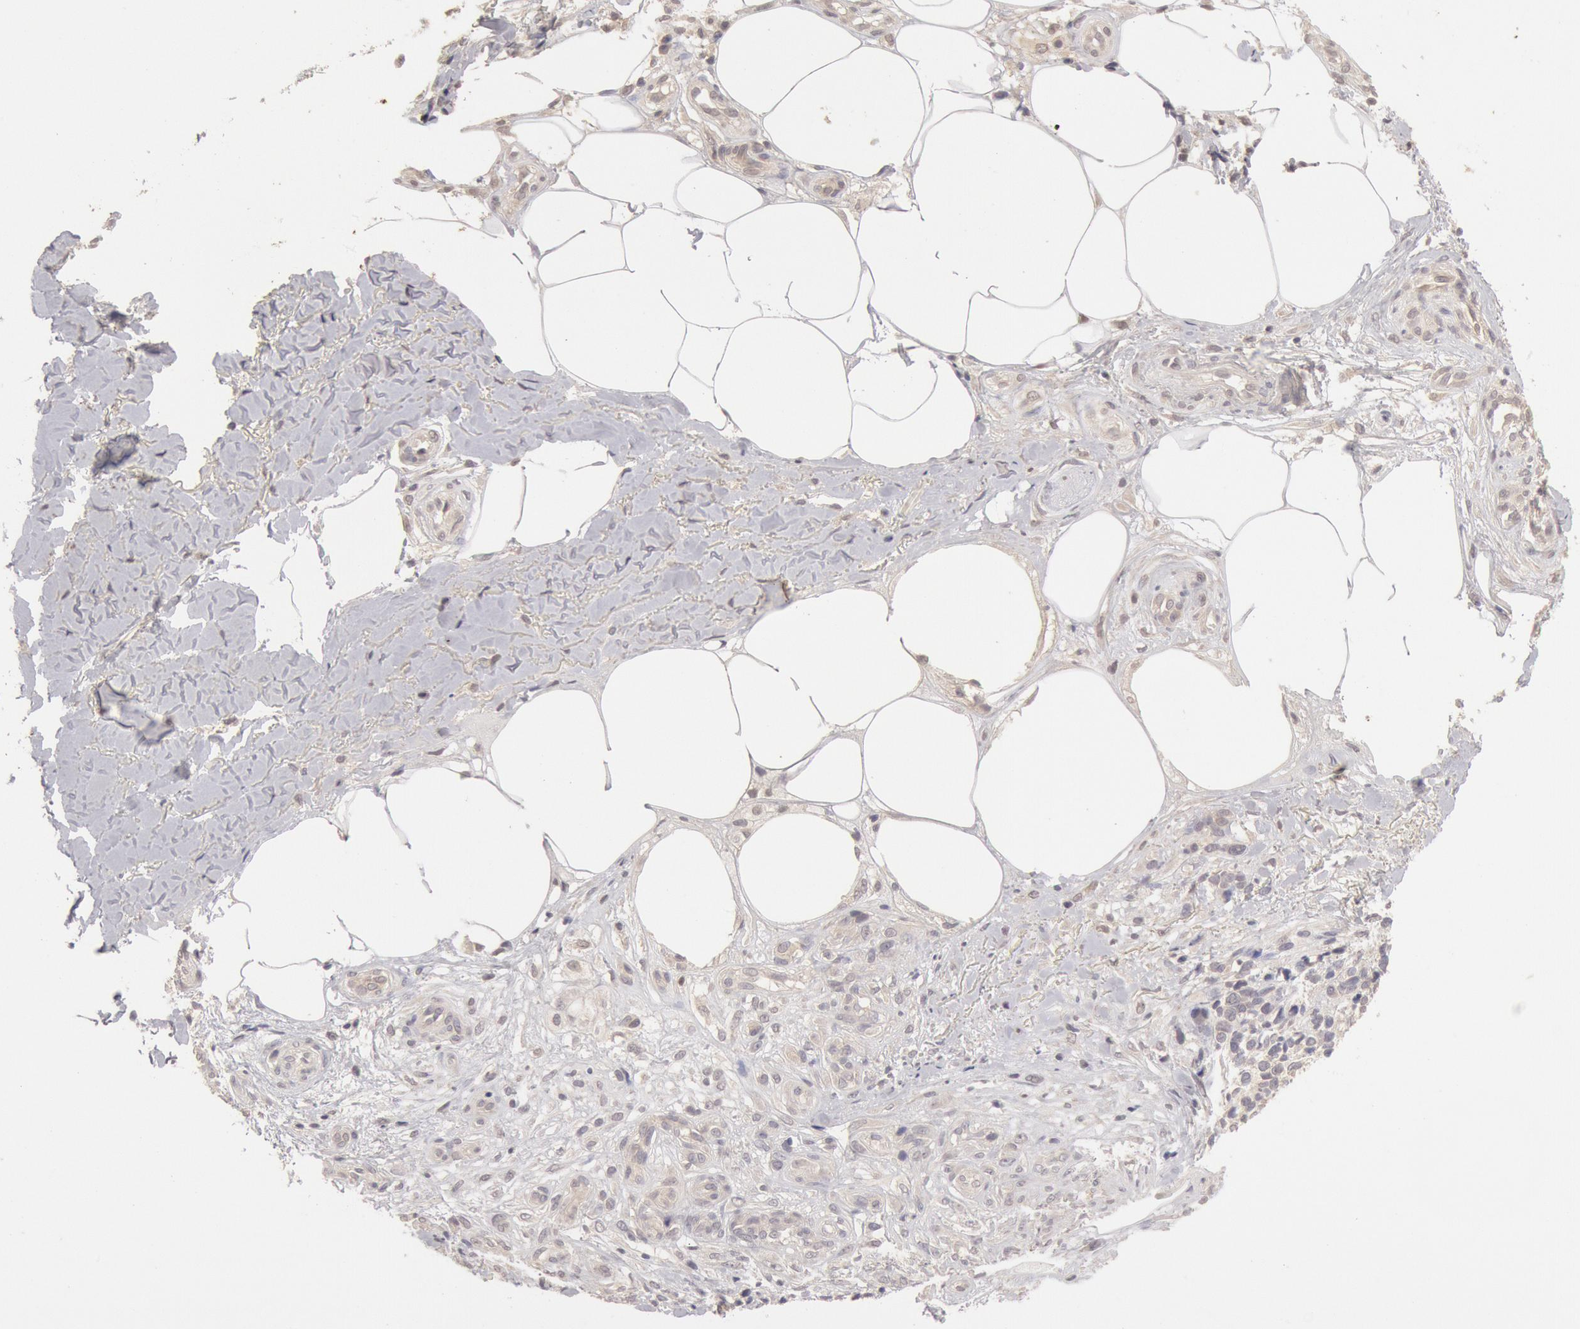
{"staining": {"intensity": "negative", "quantity": "none", "location": "none"}, "tissue": "melanoma", "cell_type": "Tumor cells", "image_type": "cancer", "snomed": [{"axis": "morphology", "description": "Malignant melanoma, NOS"}, {"axis": "topography", "description": "Skin"}], "caption": "This is a micrograph of immunohistochemistry staining of melanoma, which shows no staining in tumor cells.", "gene": "ZFP36L1", "patient": {"sex": "female", "age": 85}}